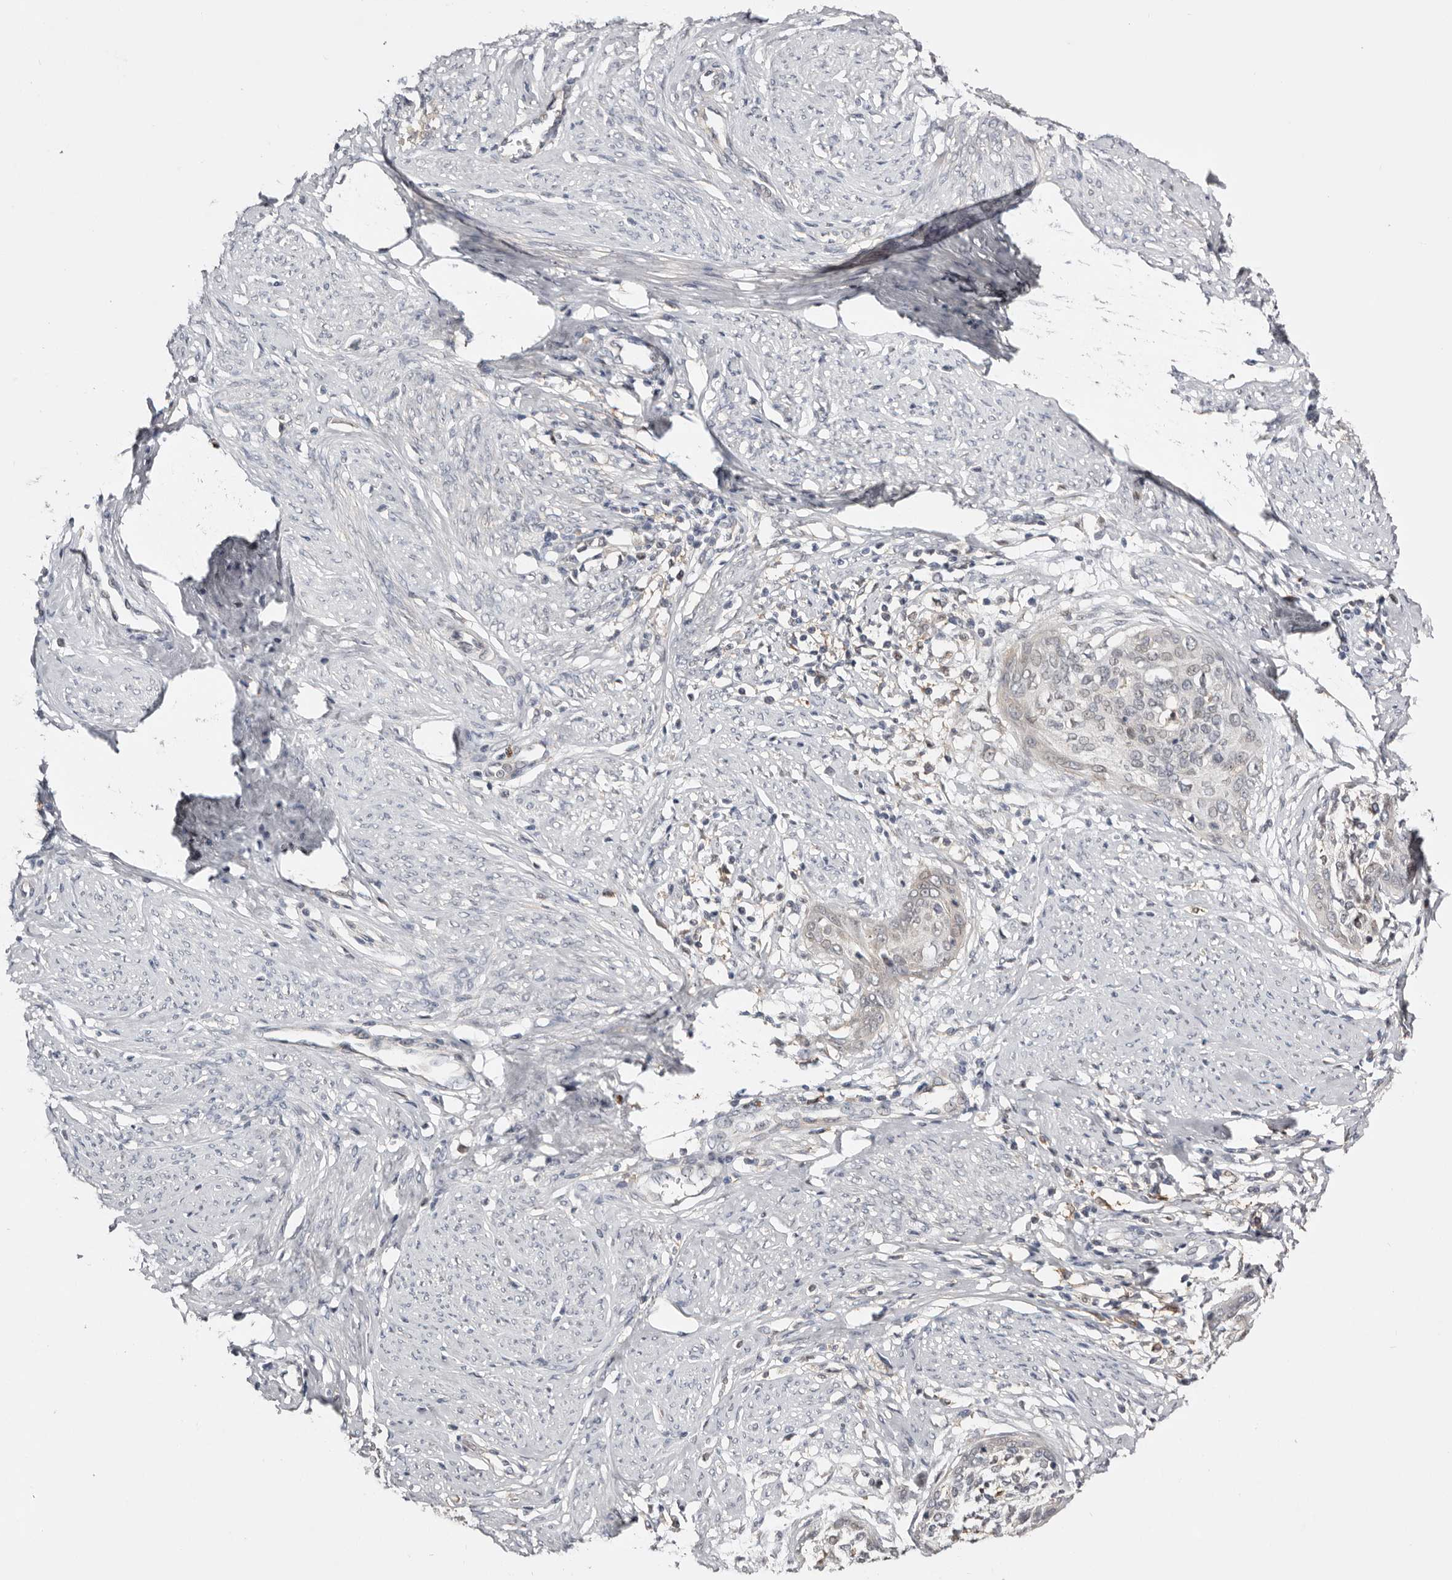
{"staining": {"intensity": "negative", "quantity": "none", "location": "none"}, "tissue": "cervical cancer", "cell_type": "Tumor cells", "image_type": "cancer", "snomed": [{"axis": "morphology", "description": "Squamous cell carcinoma, NOS"}, {"axis": "topography", "description": "Cervix"}], "caption": "Protein analysis of cervical cancer demonstrates no significant expression in tumor cells.", "gene": "MSRB2", "patient": {"sex": "female", "age": 37}}